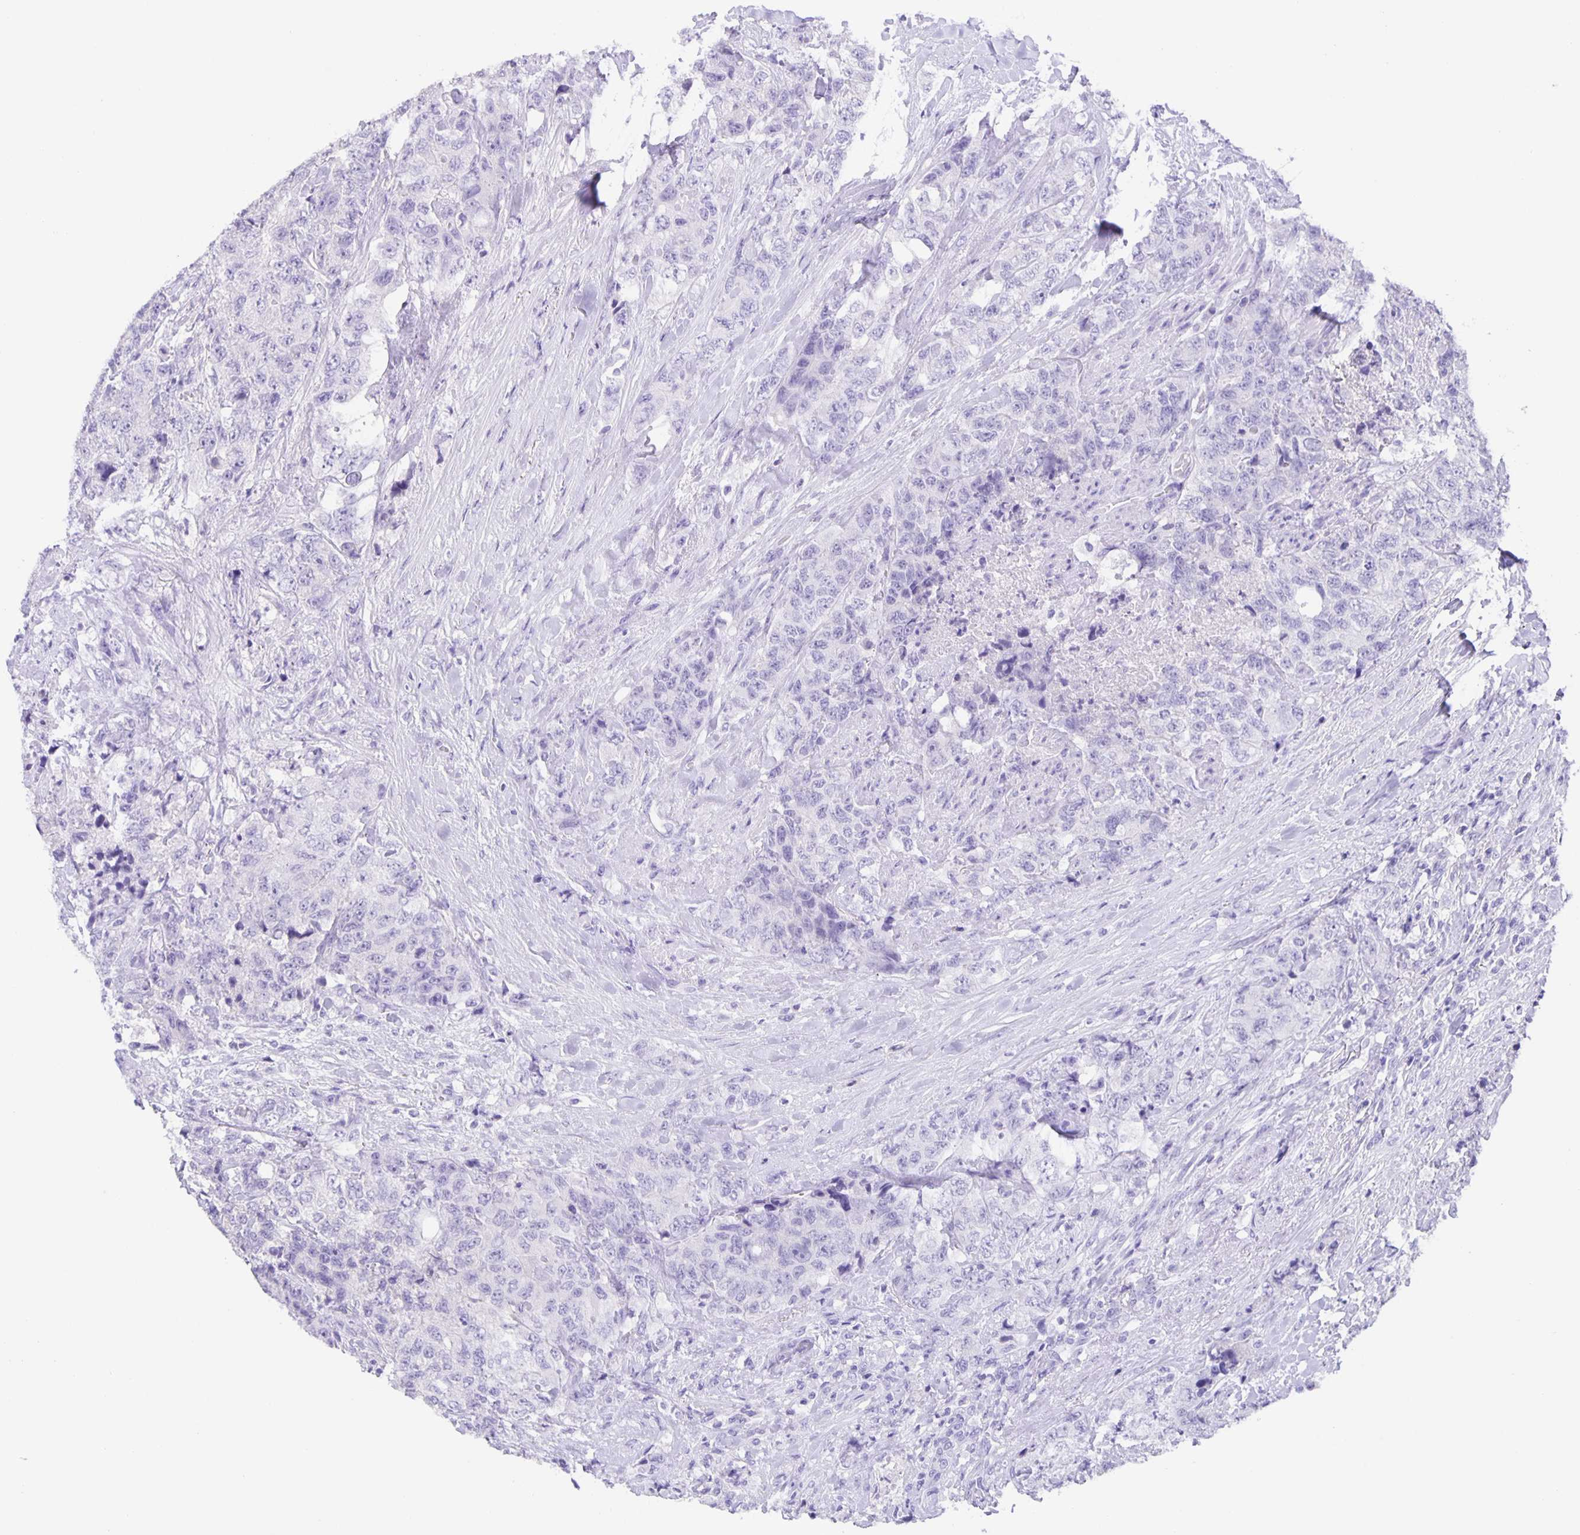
{"staining": {"intensity": "negative", "quantity": "none", "location": "none"}, "tissue": "urothelial cancer", "cell_type": "Tumor cells", "image_type": "cancer", "snomed": [{"axis": "morphology", "description": "Urothelial carcinoma, High grade"}, {"axis": "topography", "description": "Urinary bladder"}], "caption": "Histopathology image shows no significant protein positivity in tumor cells of high-grade urothelial carcinoma.", "gene": "GUCA2A", "patient": {"sex": "female", "age": 78}}